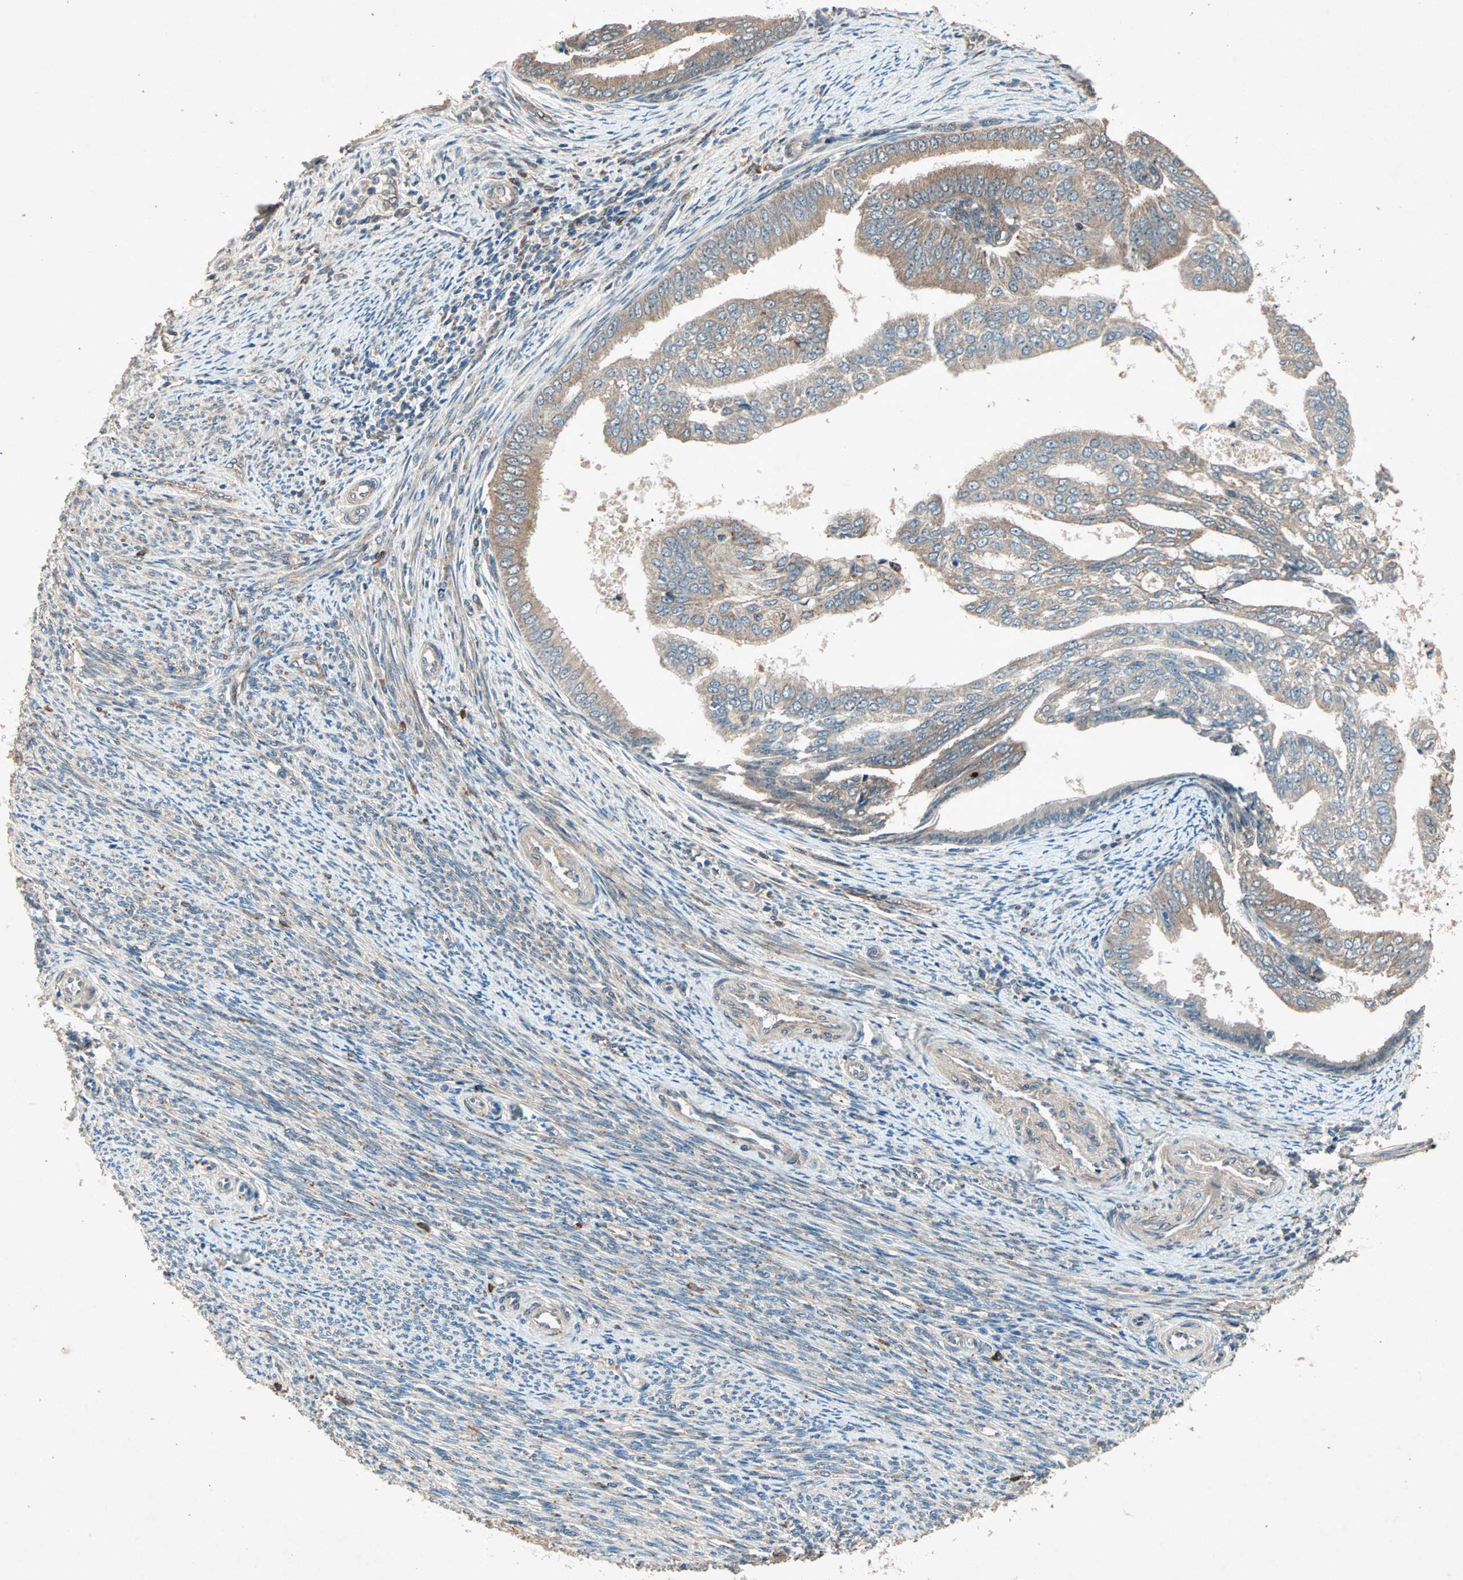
{"staining": {"intensity": "moderate", "quantity": "25%-75%", "location": "cytoplasmic/membranous"}, "tissue": "endometrial cancer", "cell_type": "Tumor cells", "image_type": "cancer", "snomed": [{"axis": "morphology", "description": "Adenocarcinoma, NOS"}, {"axis": "topography", "description": "Endometrium"}], "caption": "Tumor cells reveal moderate cytoplasmic/membranous expression in about 25%-75% of cells in endometrial cancer (adenocarcinoma).", "gene": "SDSL", "patient": {"sex": "female", "age": 58}}